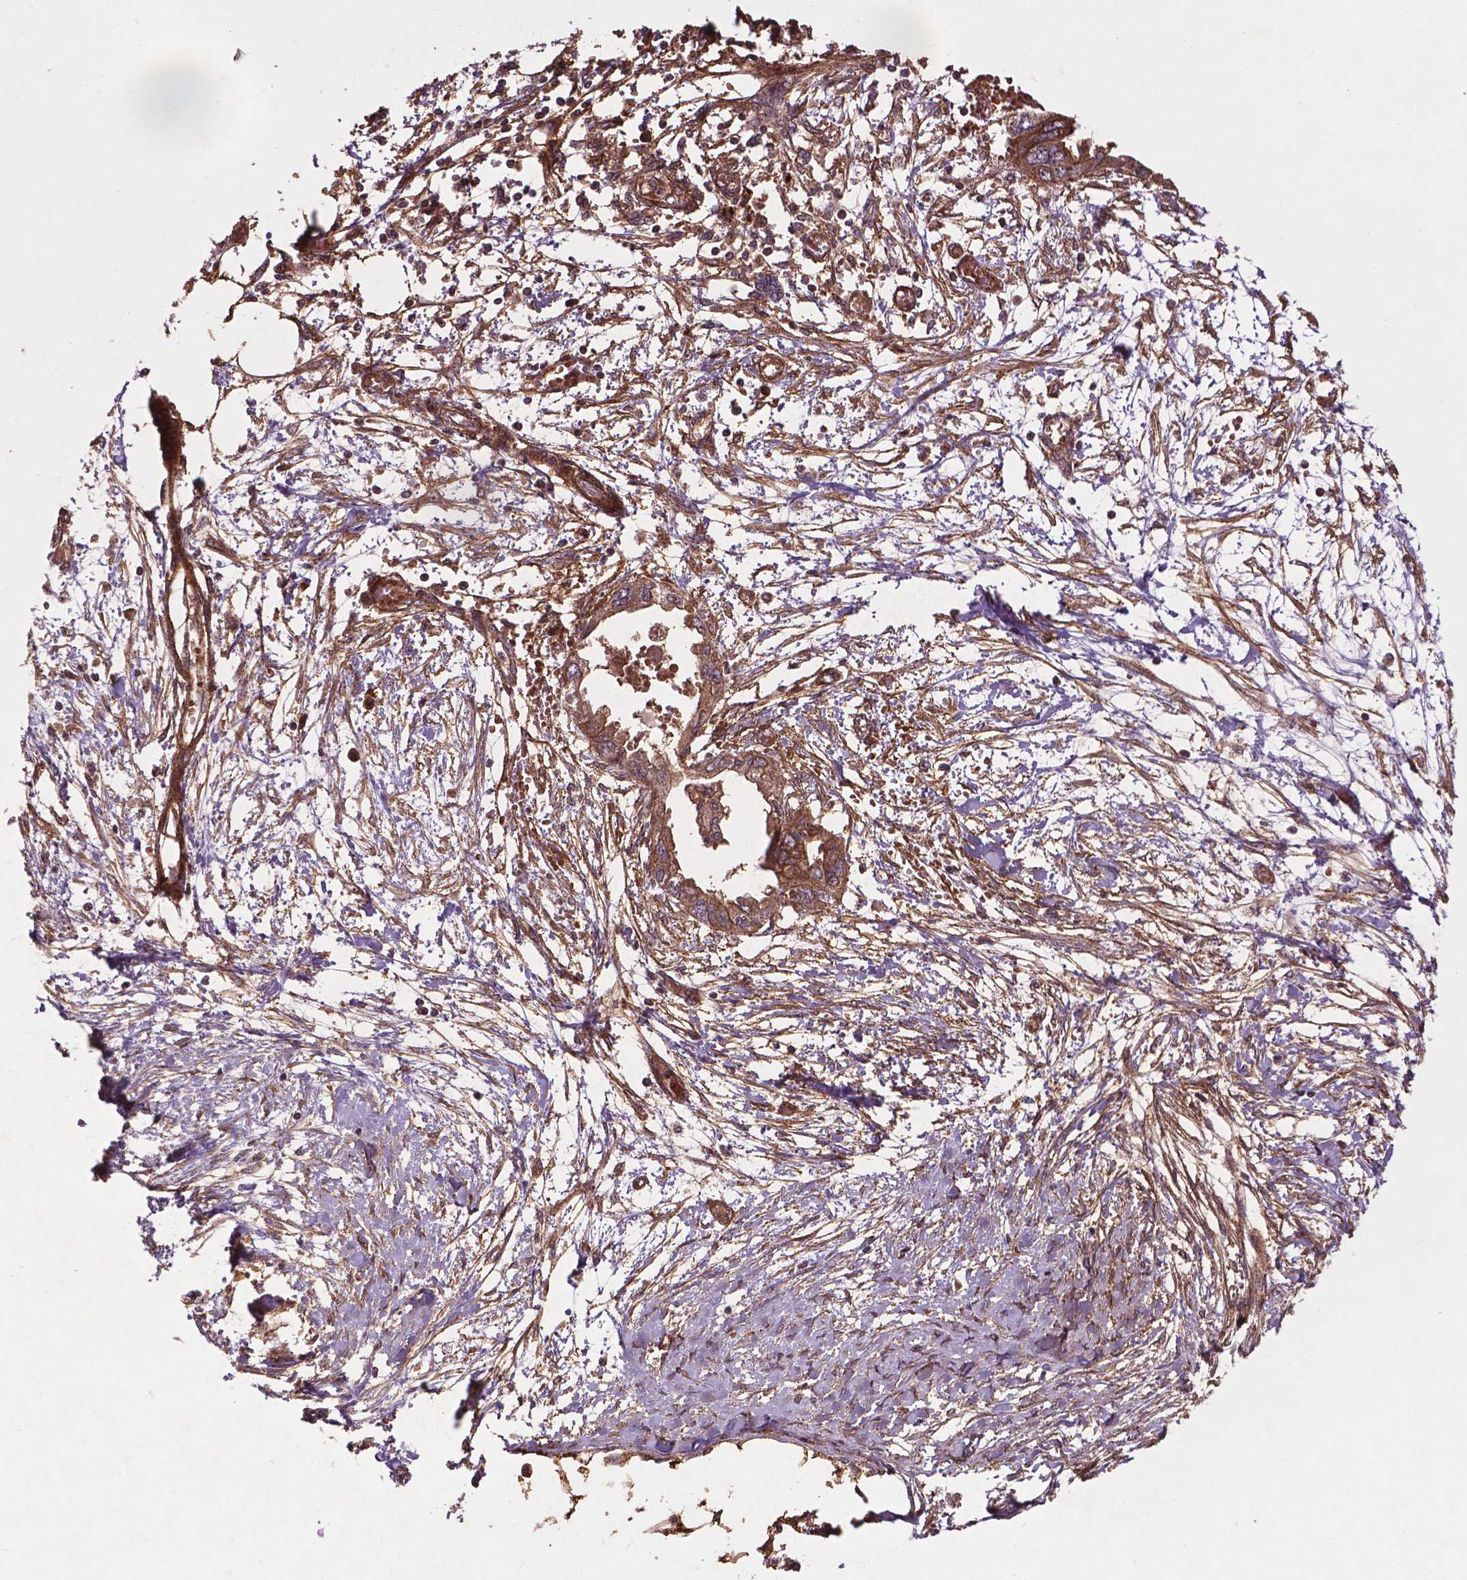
{"staining": {"intensity": "moderate", "quantity": ">75%", "location": "cytoplasmic/membranous"}, "tissue": "endometrial cancer", "cell_type": "Tumor cells", "image_type": "cancer", "snomed": [{"axis": "morphology", "description": "Adenocarcinoma, NOS"}, {"axis": "morphology", "description": "Adenocarcinoma, metastatic, NOS"}, {"axis": "topography", "description": "Adipose tissue"}, {"axis": "topography", "description": "Endometrium"}], "caption": "A medium amount of moderate cytoplasmic/membranous staining is appreciated in approximately >75% of tumor cells in adenocarcinoma (endometrial) tissue.", "gene": "RRAS", "patient": {"sex": "female", "age": 67}}